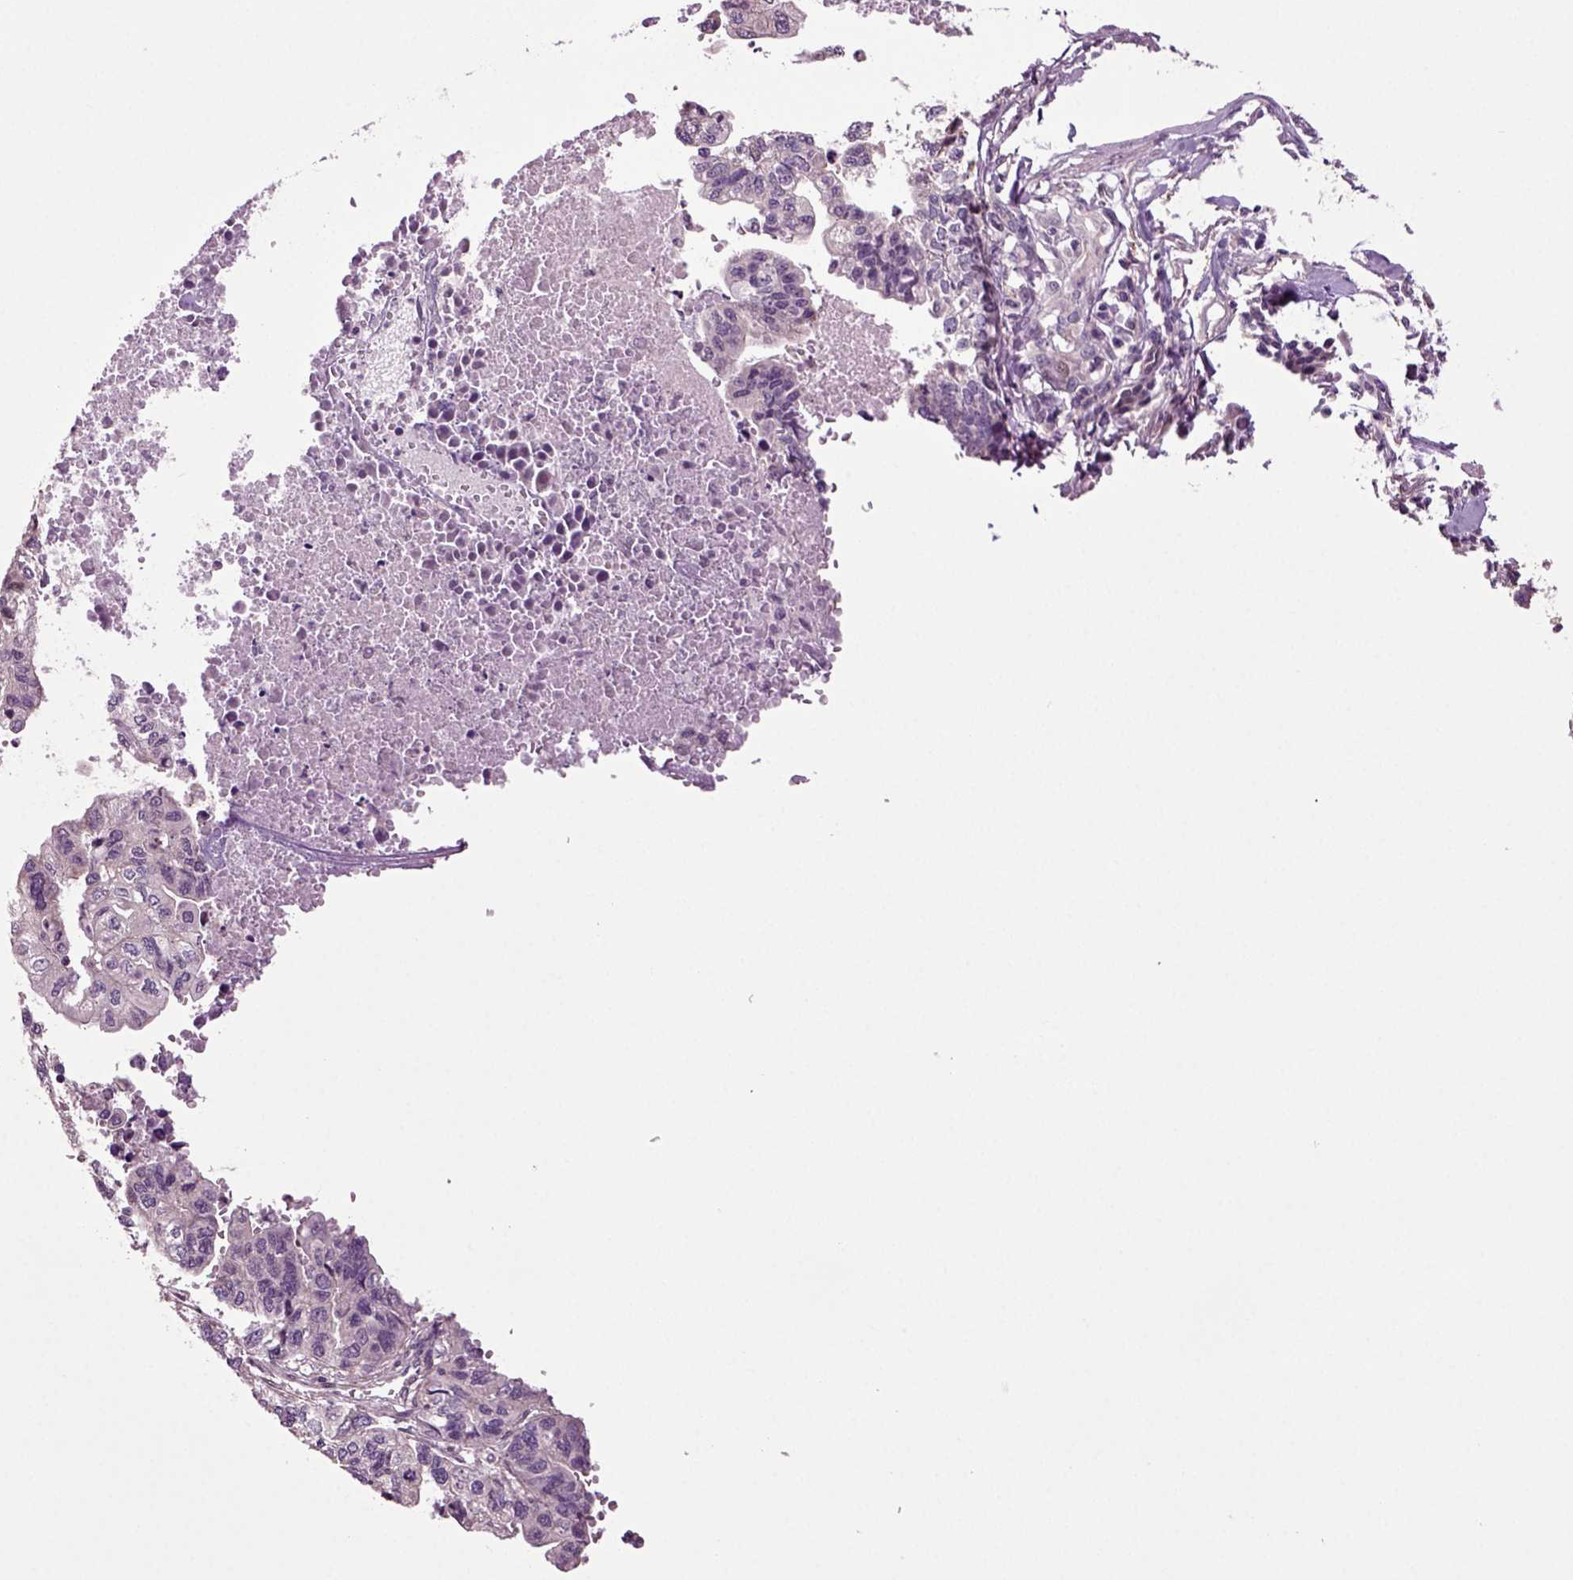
{"staining": {"intensity": "negative", "quantity": "none", "location": "none"}, "tissue": "stomach cancer", "cell_type": "Tumor cells", "image_type": "cancer", "snomed": [{"axis": "morphology", "description": "Adenocarcinoma, NOS"}, {"axis": "topography", "description": "Stomach, upper"}], "caption": "Tumor cells are negative for protein expression in human stomach cancer.", "gene": "HAGHL", "patient": {"sex": "female", "age": 67}}